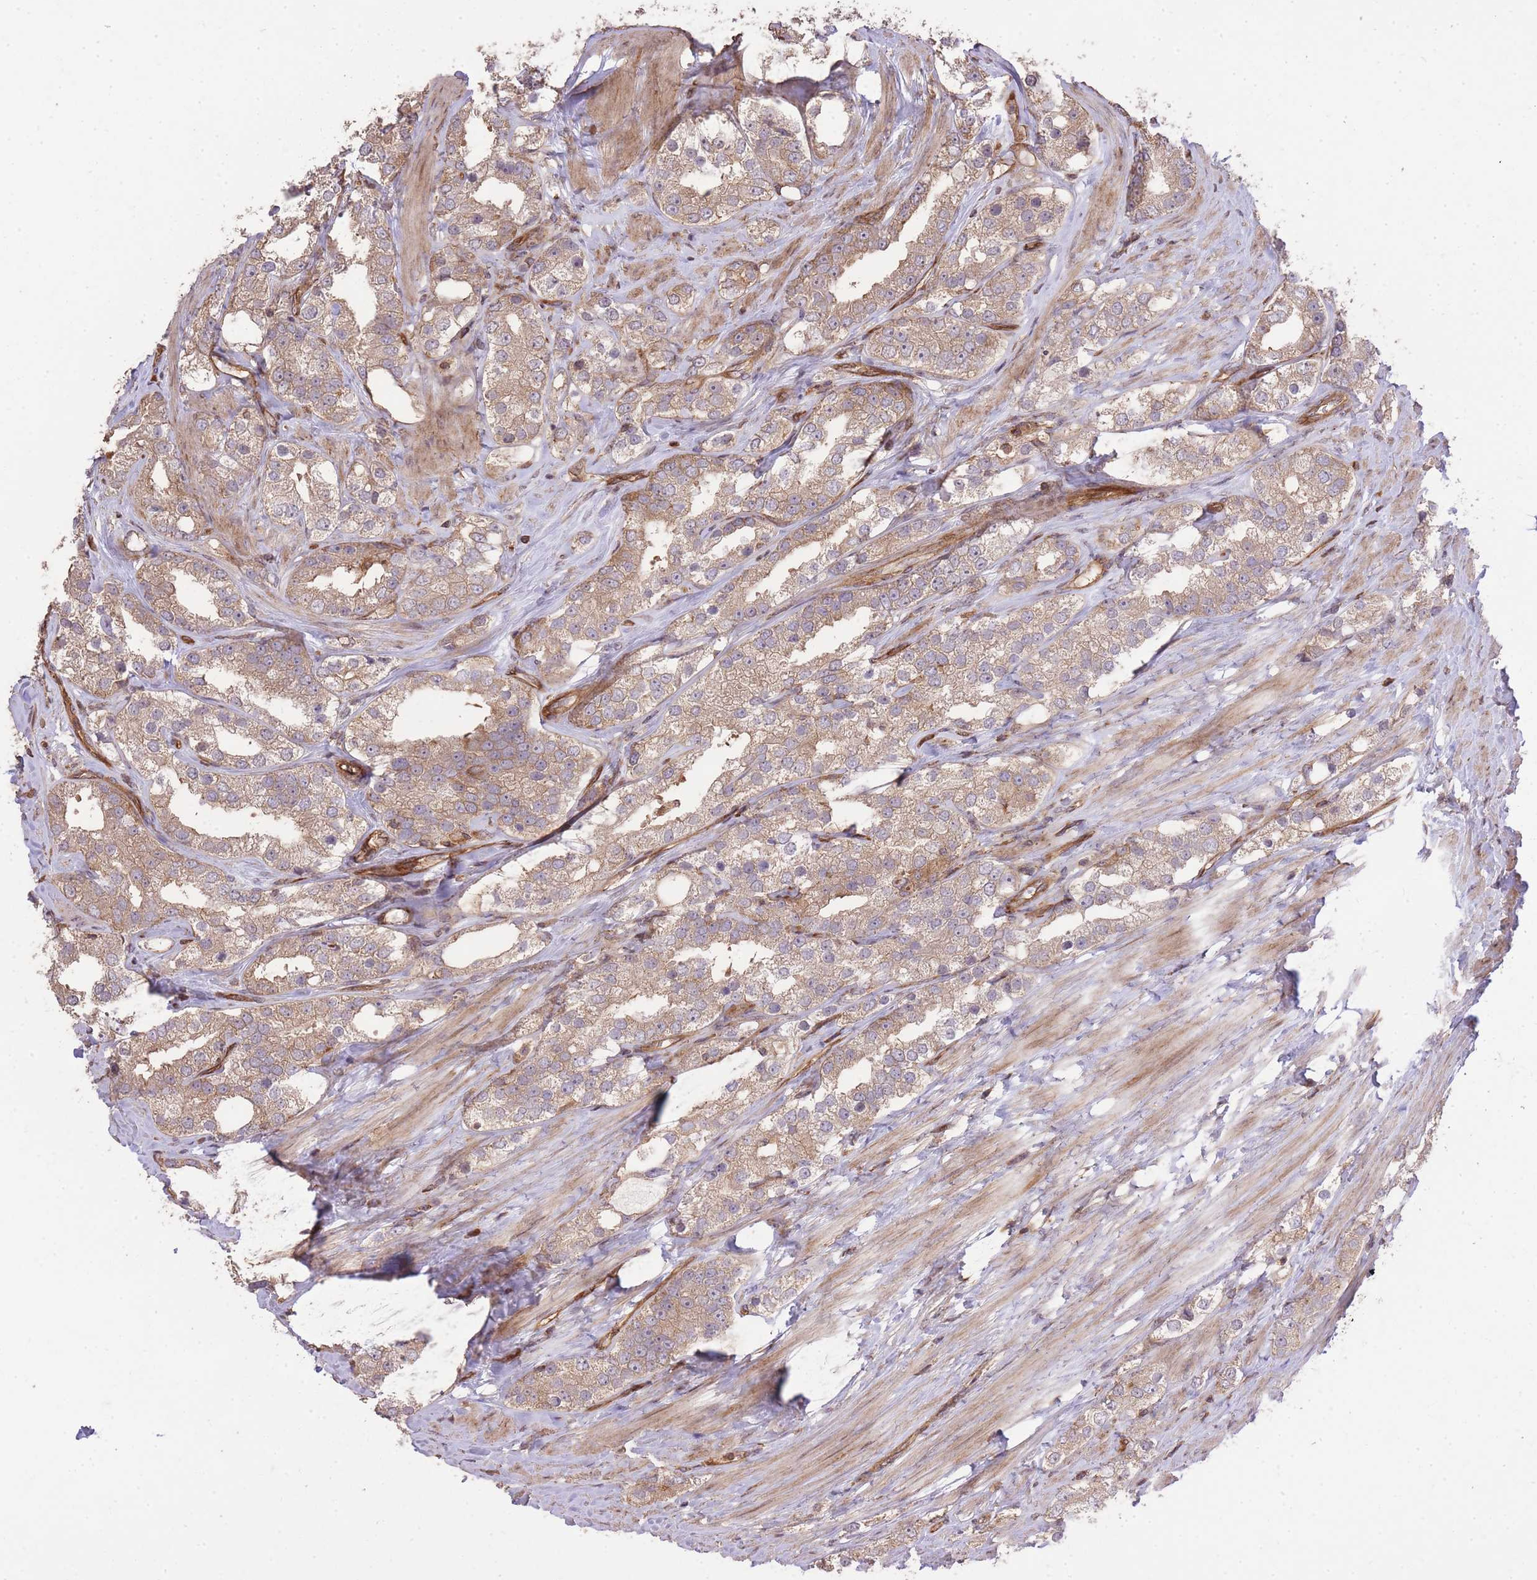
{"staining": {"intensity": "weak", "quantity": ">75%", "location": "cytoplasmic/membranous"}, "tissue": "prostate cancer", "cell_type": "Tumor cells", "image_type": "cancer", "snomed": [{"axis": "morphology", "description": "Adenocarcinoma, NOS"}, {"axis": "topography", "description": "Prostate"}], "caption": "IHC (DAB (3,3'-diaminobenzidine)) staining of human prostate adenocarcinoma demonstrates weak cytoplasmic/membranous protein positivity in approximately >75% of tumor cells. Nuclei are stained in blue.", "gene": "PLD1", "patient": {"sex": "male", "age": 79}}